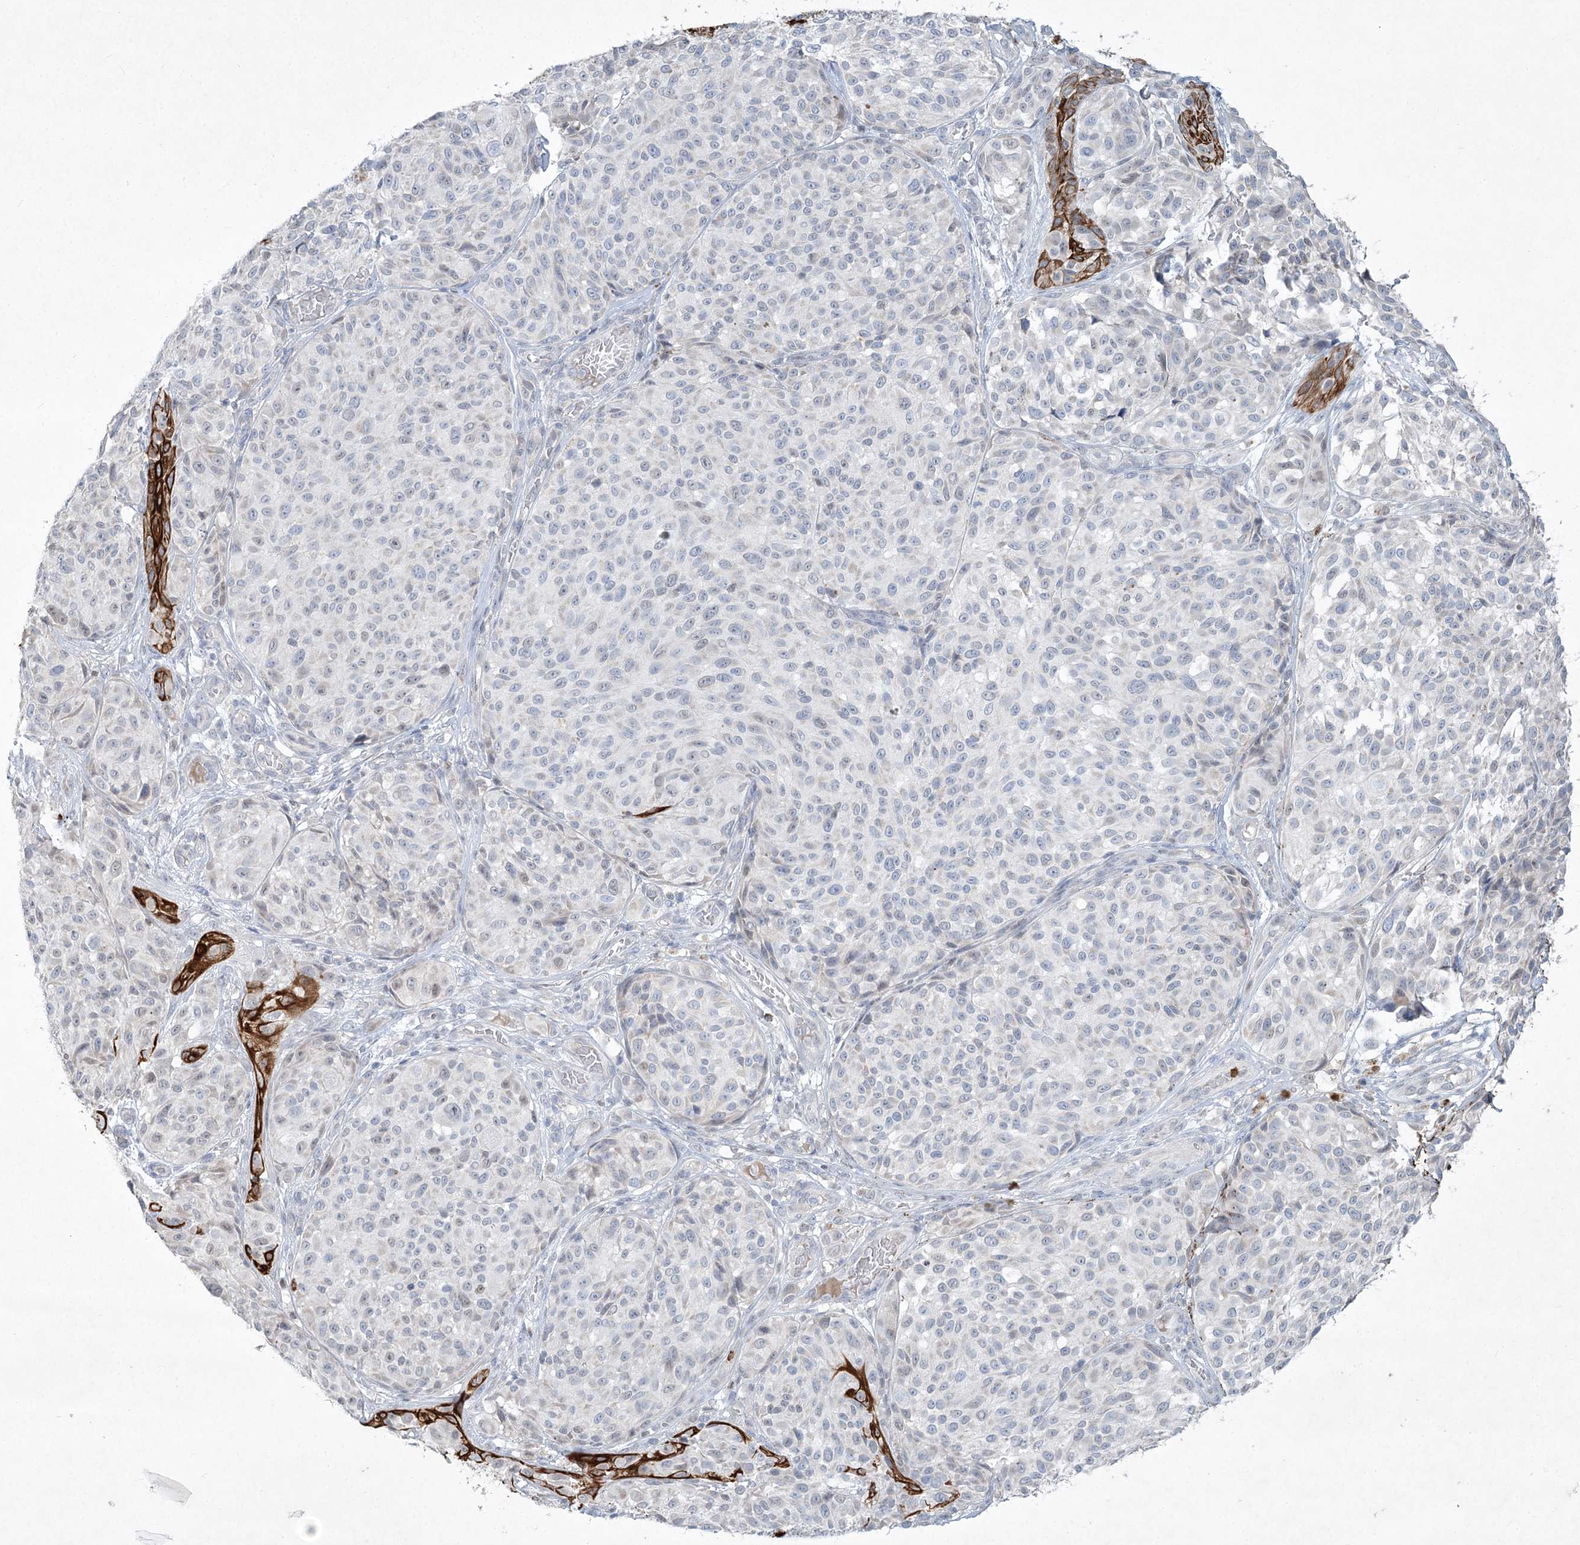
{"staining": {"intensity": "negative", "quantity": "none", "location": "none"}, "tissue": "melanoma", "cell_type": "Tumor cells", "image_type": "cancer", "snomed": [{"axis": "morphology", "description": "Malignant melanoma, NOS"}, {"axis": "topography", "description": "Skin"}], "caption": "There is no significant expression in tumor cells of melanoma.", "gene": "ABITRAM", "patient": {"sex": "male", "age": 83}}